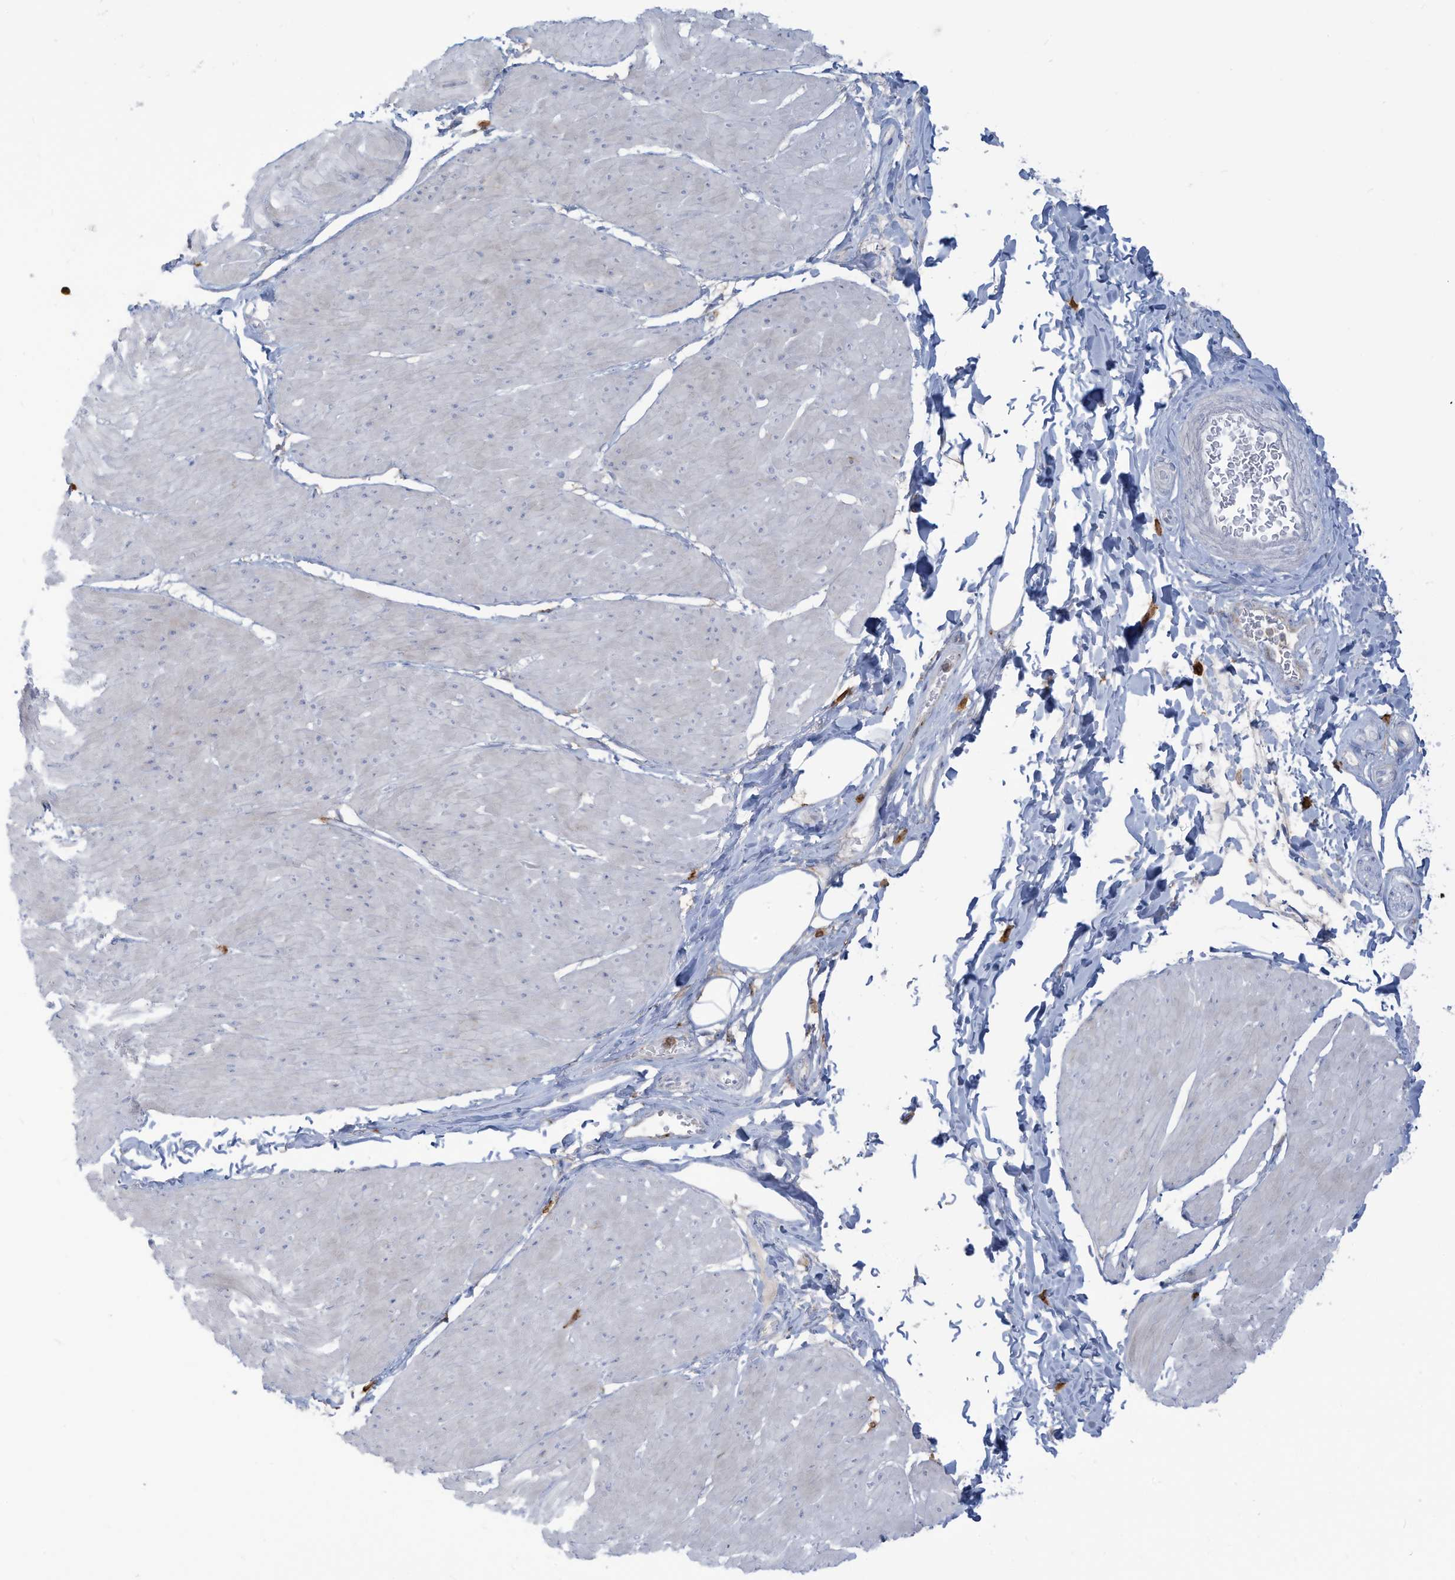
{"staining": {"intensity": "negative", "quantity": "none", "location": "none"}, "tissue": "smooth muscle", "cell_type": "Smooth muscle cells", "image_type": "normal", "snomed": [{"axis": "morphology", "description": "Urothelial carcinoma, High grade"}, {"axis": "topography", "description": "Urinary bladder"}], "caption": "Immunohistochemistry photomicrograph of normal smooth muscle stained for a protein (brown), which reveals no staining in smooth muscle cells.", "gene": "NOTO", "patient": {"sex": "male", "age": 46}}